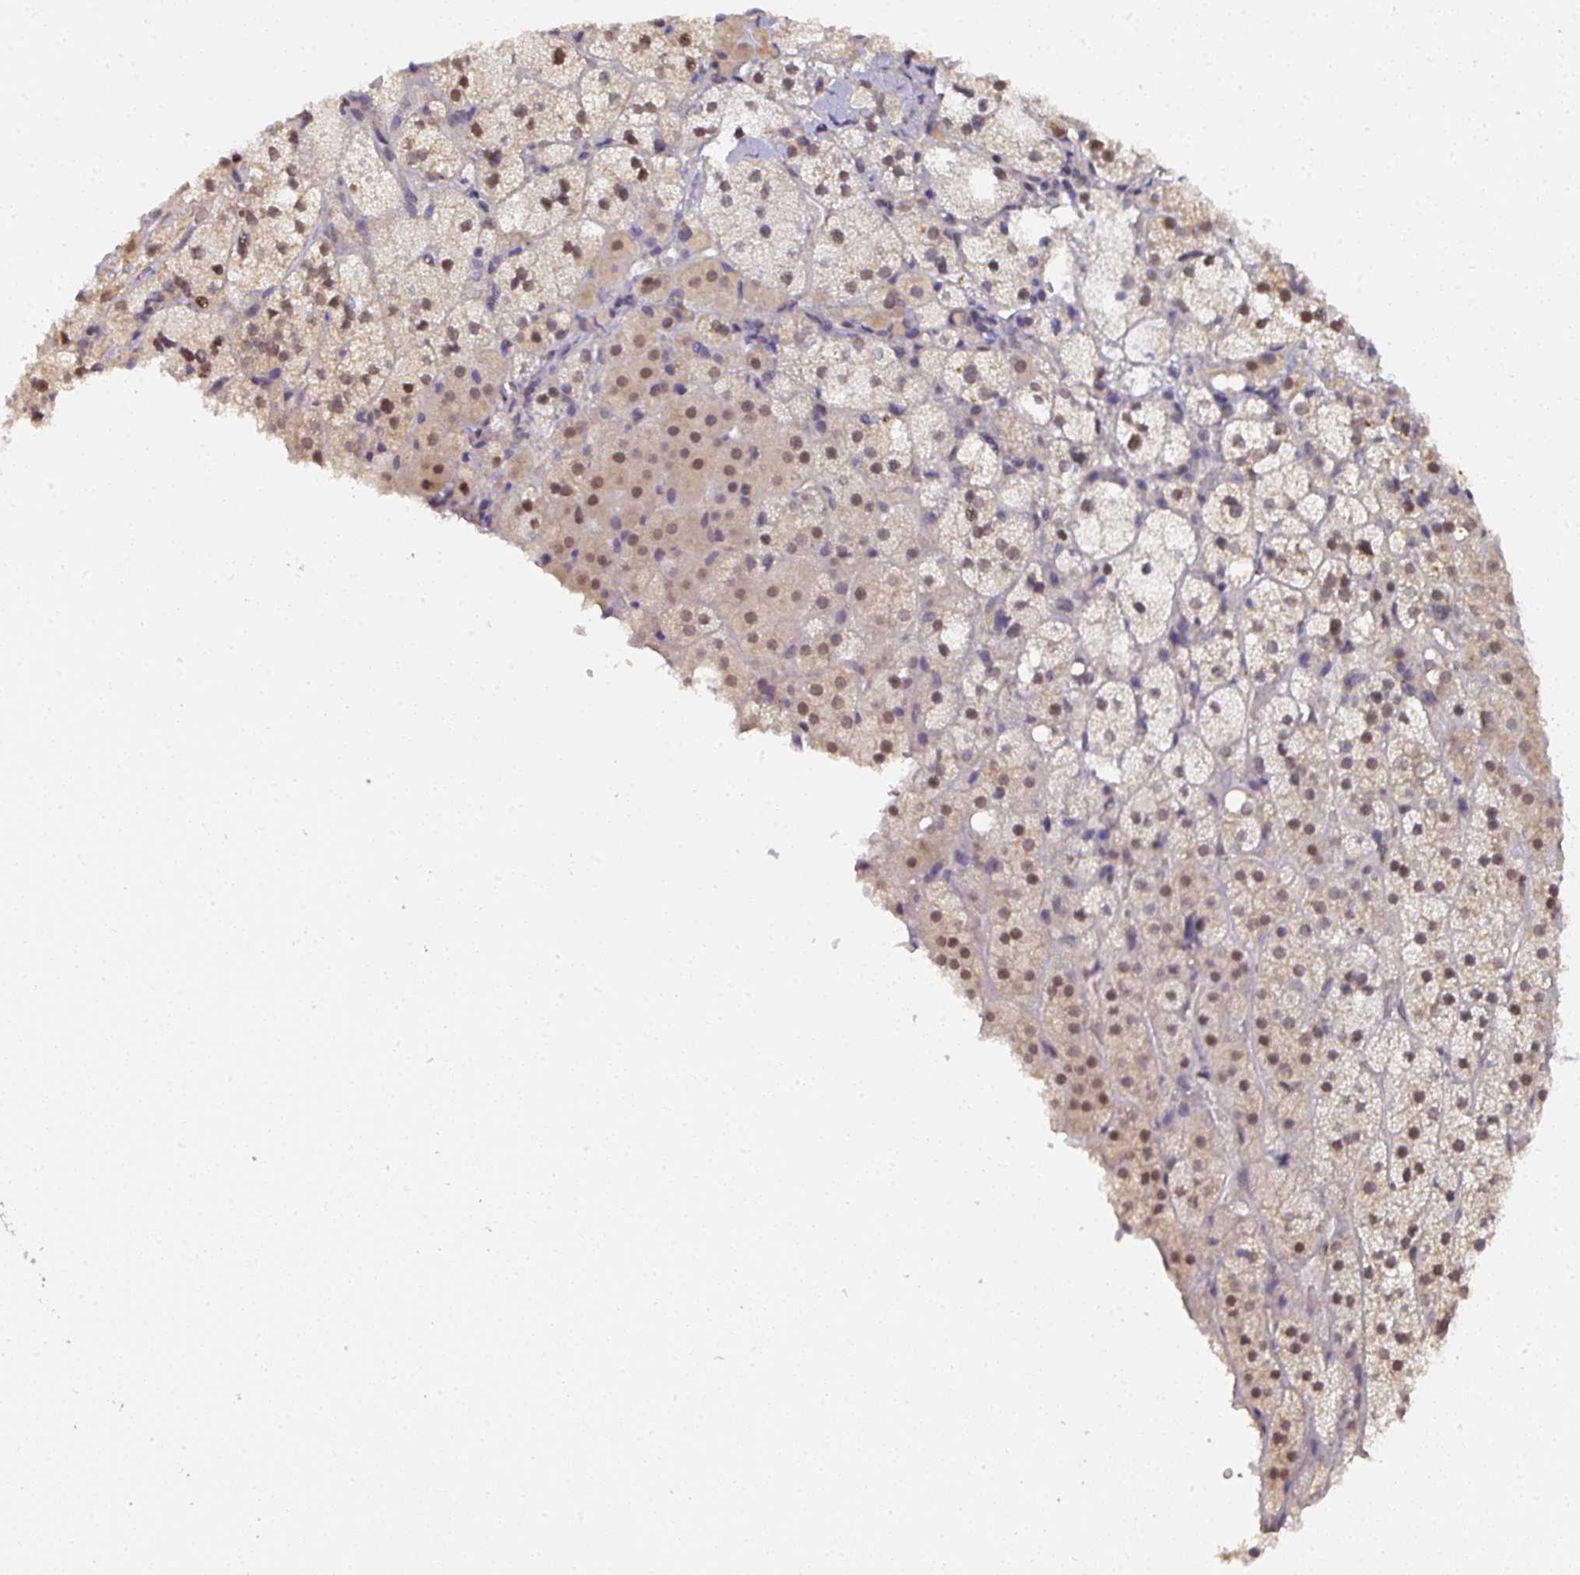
{"staining": {"intensity": "moderate", "quantity": "25%-75%", "location": "cytoplasmic/membranous,nuclear"}, "tissue": "adrenal gland", "cell_type": "Glandular cells", "image_type": "normal", "snomed": [{"axis": "morphology", "description": "Normal tissue, NOS"}, {"axis": "topography", "description": "Adrenal gland"}], "caption": "Glandular cells display medium levels of moderate cytoplasmic/membranous,nuclear expression in approximately 25%-75% of cells in normal adrenal gland. The protein of interest is shown in brown color, while the nuclei are stained blue.", "gene": "C18orf25", "patient": {"sex": "male", "age": 53}}